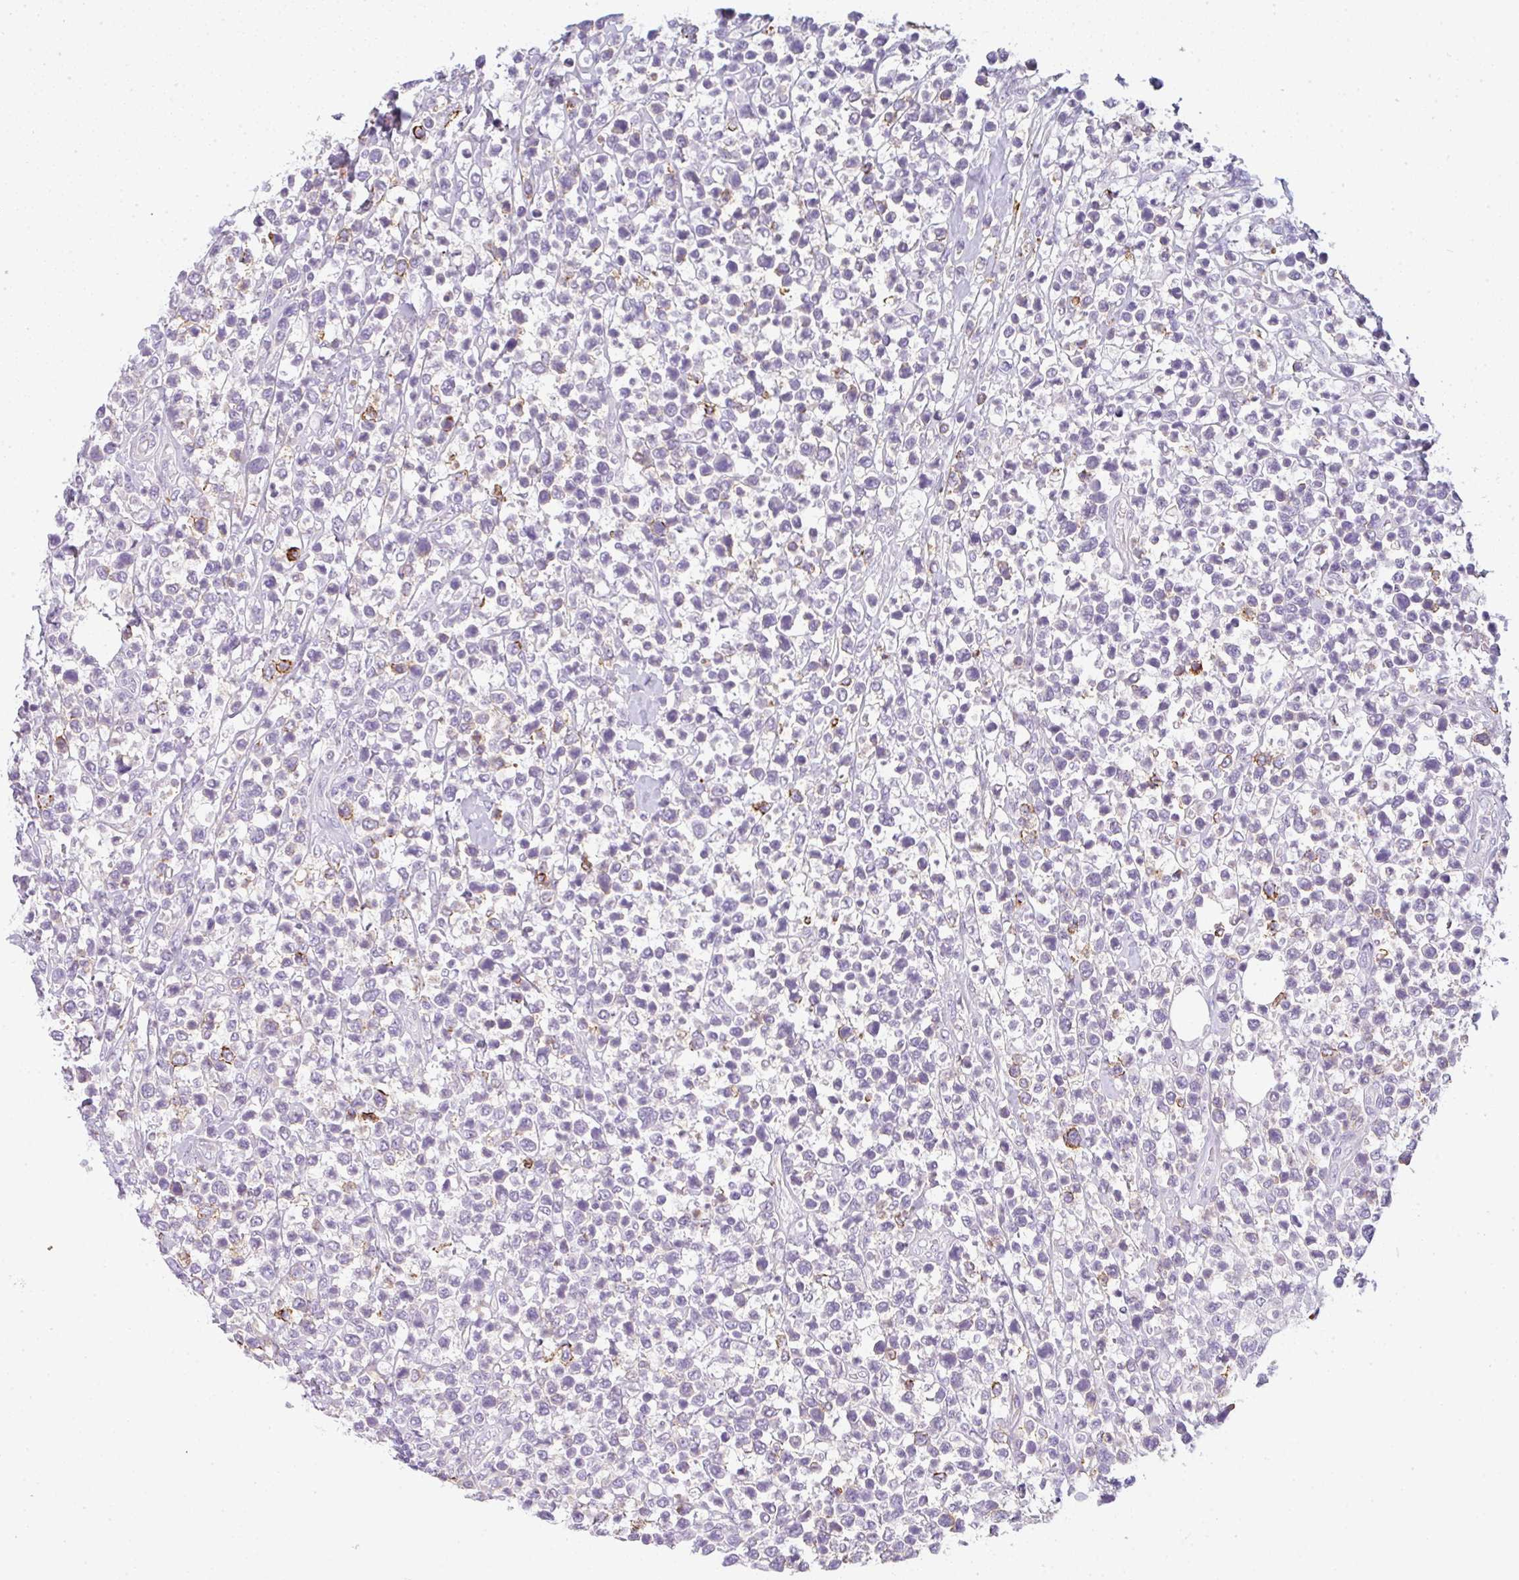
{"staining": {"intensity": "moderate", "quantity": "<25%", "location": "cytoplasmic/membranous"}, "tissue": "lymphoma", "cell_type": "Tumor cells", "image_type": "cancer", "snomed": [{"axis": "morphology", "description": "Malignant lymphoma, non-Hodgkin's type, Low grade"}, {"axis": "topography", "description": "Lymph node"}], "caption": "There is low levels of moderate cytoplasmic/membranous staining in tumor cells of low-grade malignant lymphoma, non-Hodgkin's type, as demonstrated by immunohistochemical staining (brown color).", "gene": "LPAR4", "patient": {"sex": "male", "age": 60}}